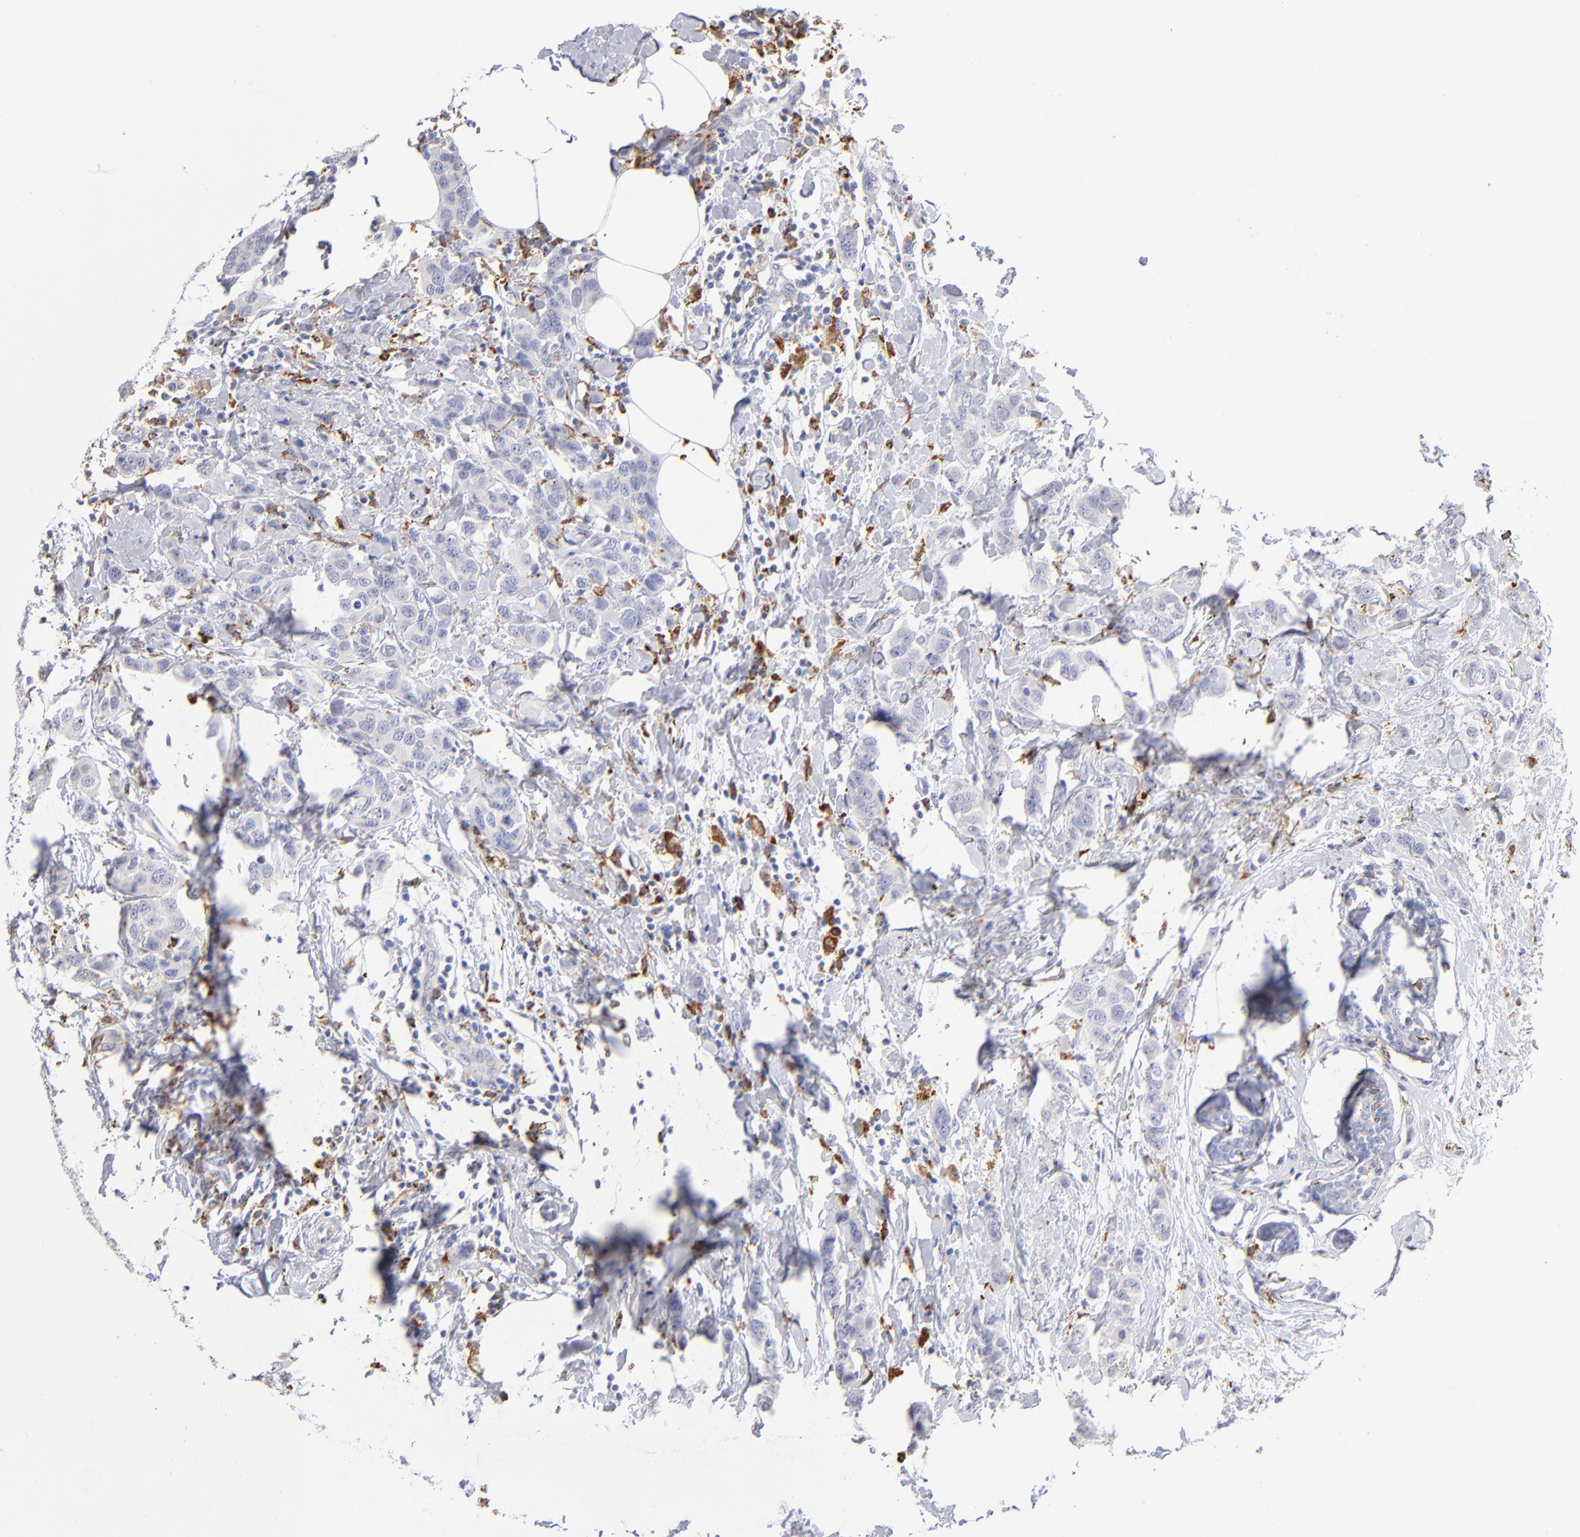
{"staining": {"intensity": "negative", "quantity": "none", "location": "none"}, "tissue": "breast cancer", "cell_type": "Tumor cells", "image_type": "cancer", "snomed": [{"axis": "morphology", "description": "Normal tissue, NOS"}, {"axis": "morphology", "description": "Duct carcinoma"}, {"axis": "topography", "description": "Breast"}], "caption": "DAB (3,3'-diaminobenzidine) immunohistochemical staining of human breast intraductal carcinoma shows no significant positivity in tumor cells.", "gene": "CD180", "patient": {"sex": "female", "age": 50}}